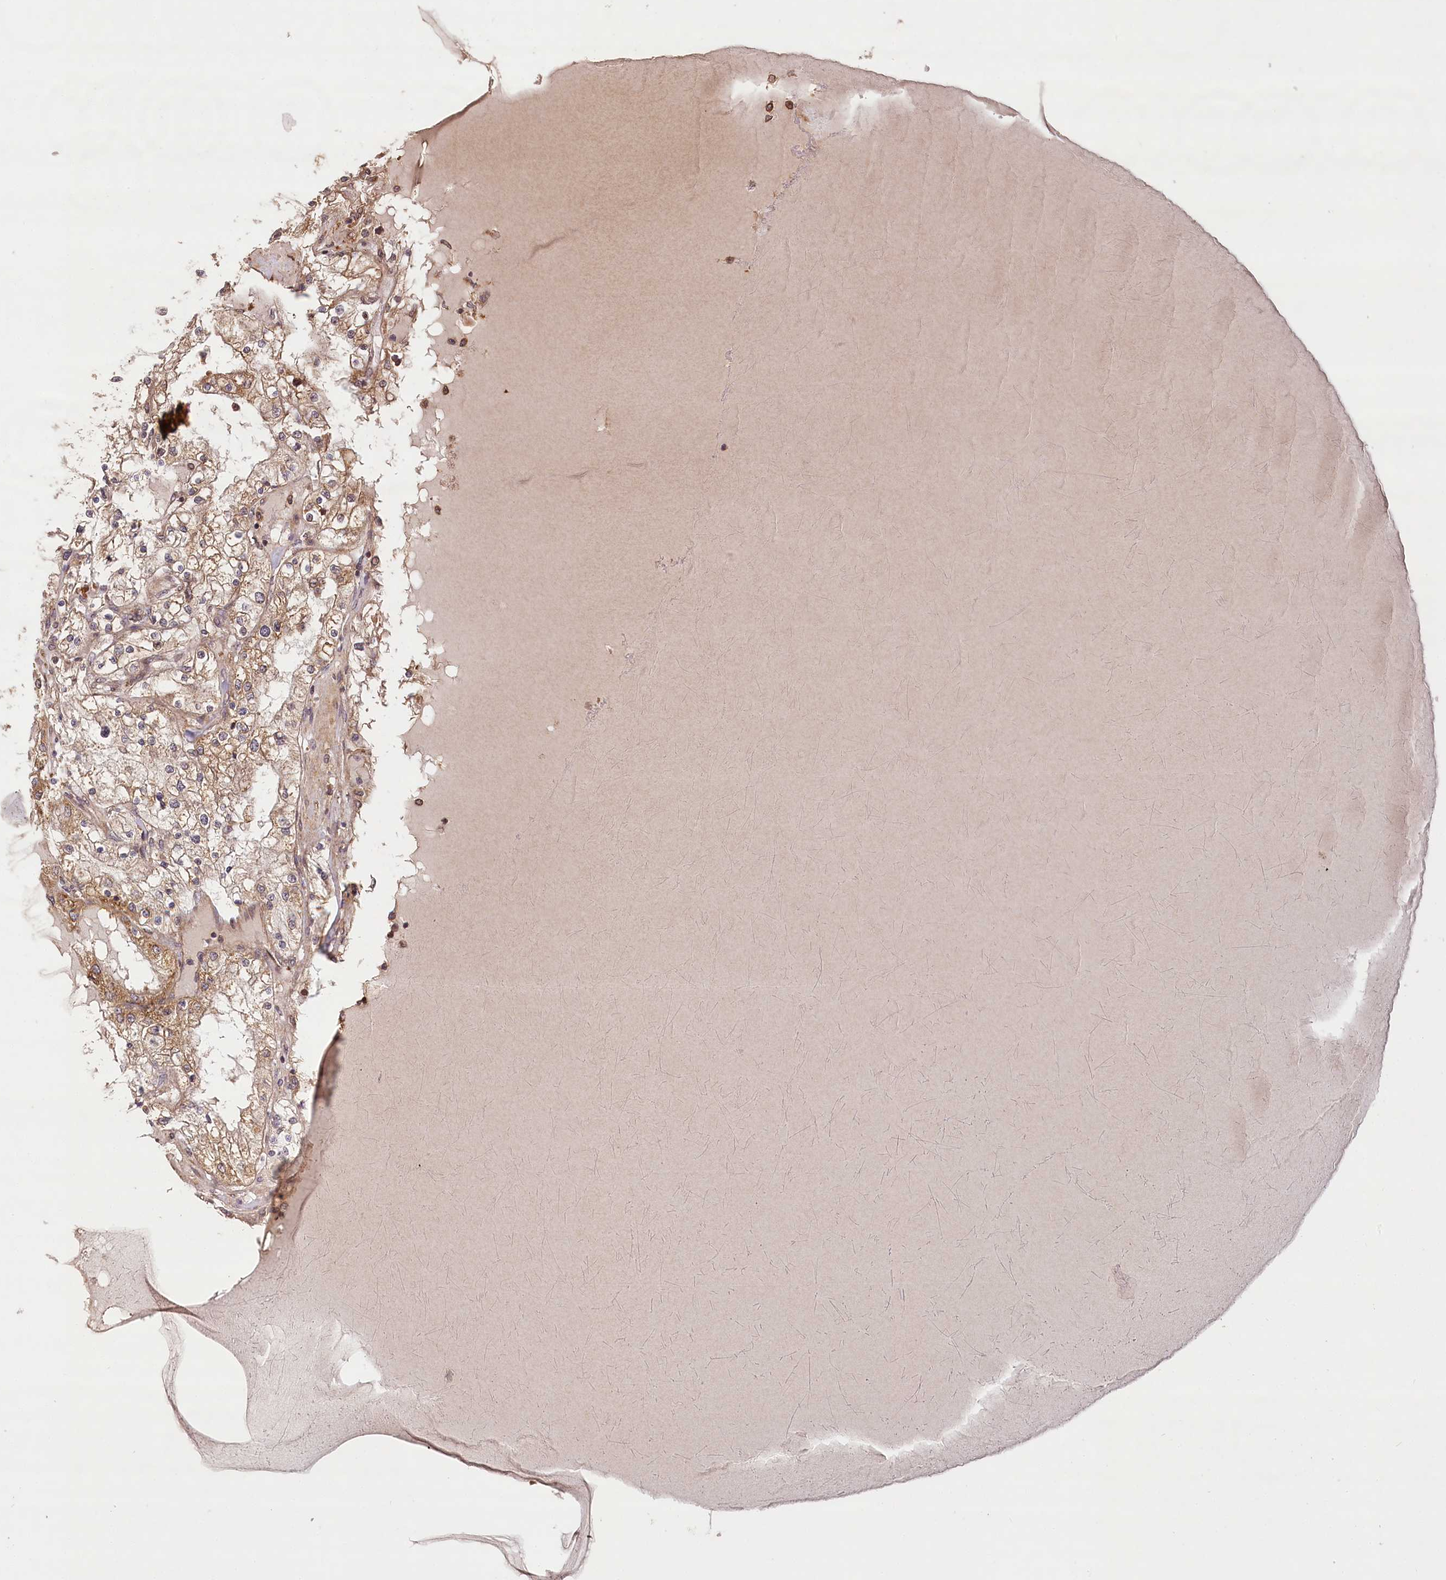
{"staining": {"intensity": "moderate", "quantity": ">75%", "location": "cytoplasmic/membranous"}, "tissue": "renal cancer", "cell_type": "Tumor cells", "image_type": "cancer", "snomed": [{"axis": "morphology", "description": "Adenocarcinoma, NOS"}, {"axis": "topography", "description": "Kidney"}], "caption": "Immunohistochemical staining of renal cancer (adenocarcinoma) demonstrates medium levels of moderate cytoplasmic/membranous expression in approximately >75% of tumor cells.", "gene": "LSS", "patient": {"sex": "male", "age": 68}}